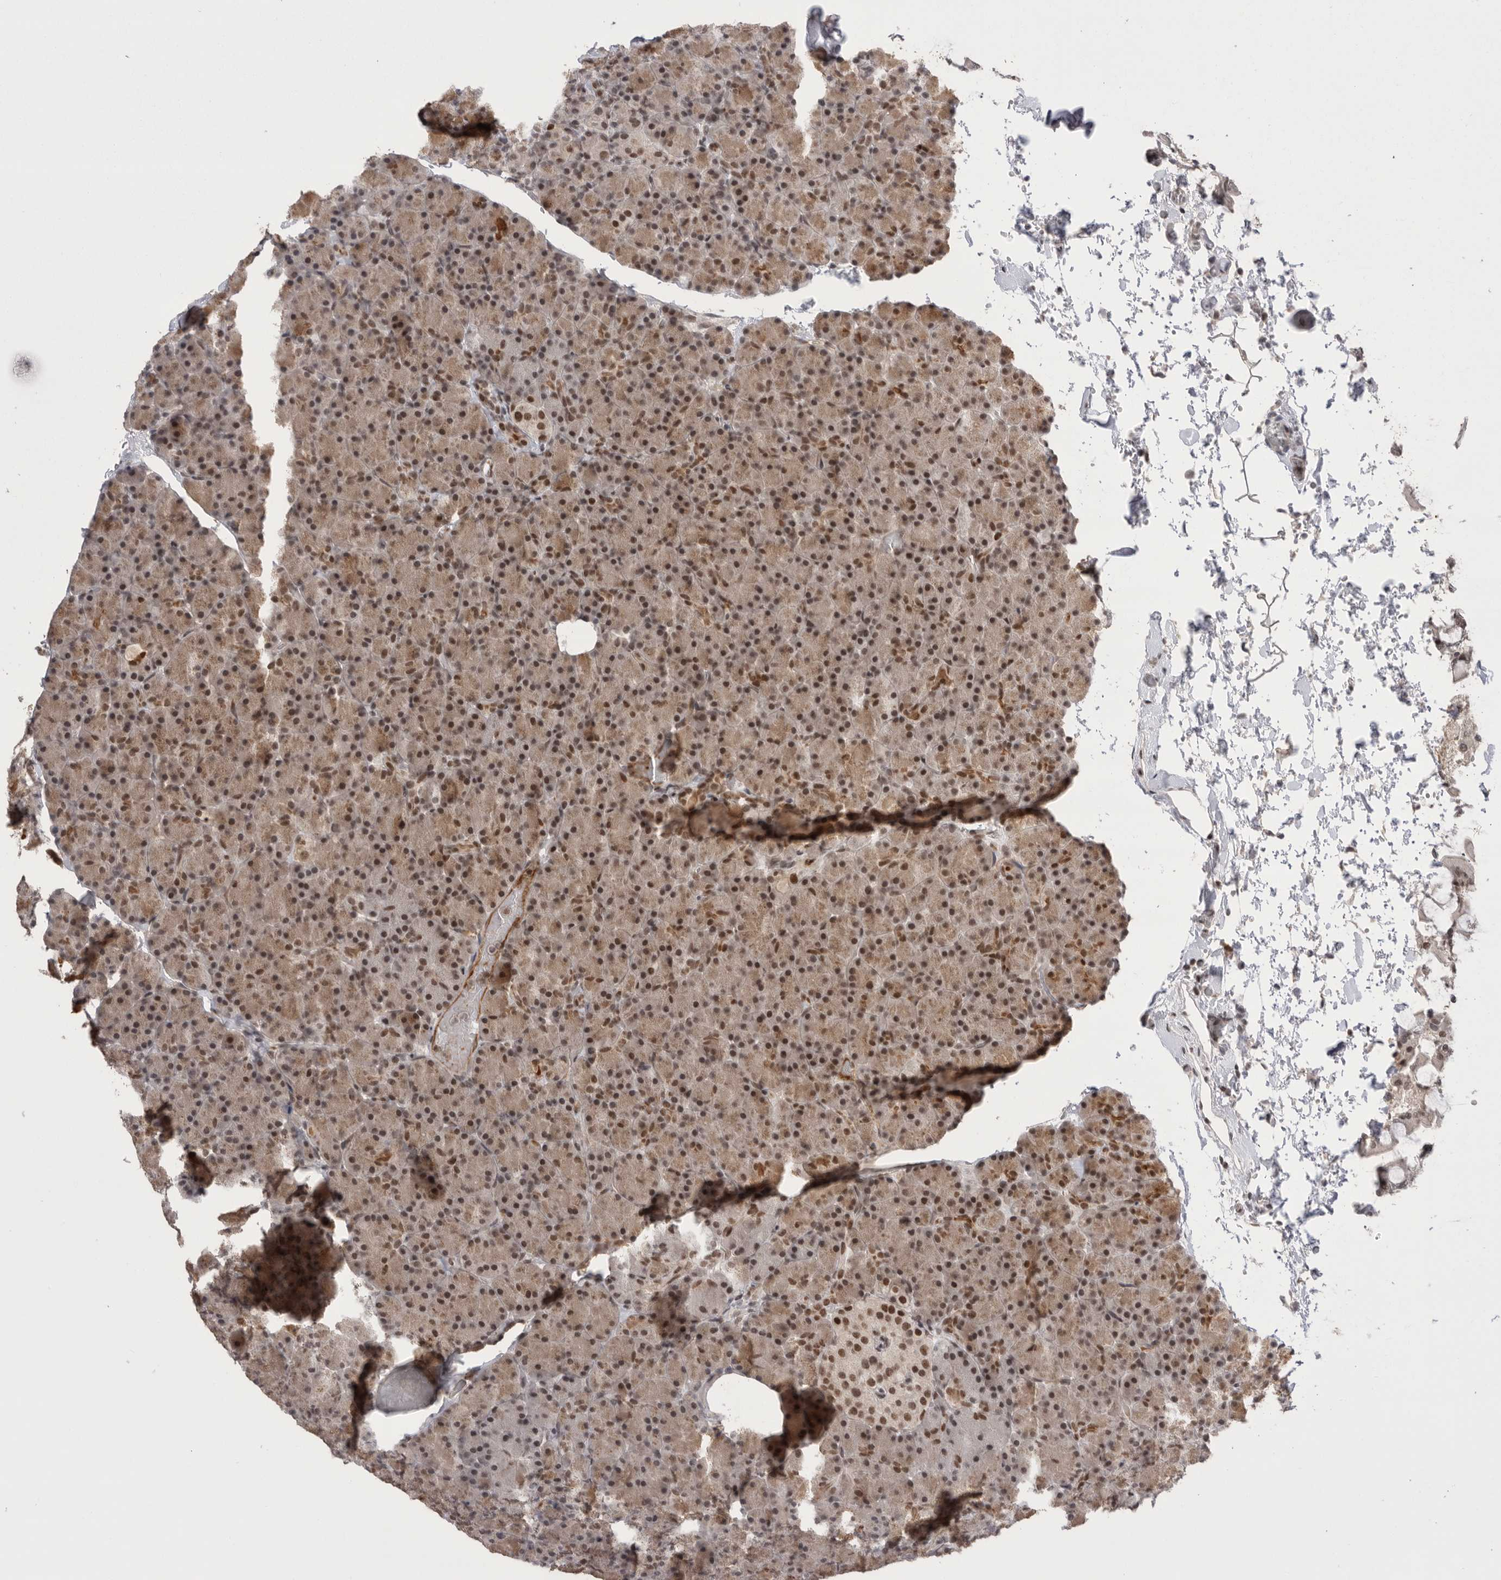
{"staining": {"intensity": "strong", "quantity": ">75%", "location": "cytoplasmic/membranous,nuclear"}, "tissue": "pancreas", "cell_type": "Exocrine glandular cells", "image_type": "normal", "snomed": [{"axis": "morphology", "description": "Normal tissue, NOS"}, {"axis": "topography", "description": "Pancreas"}], "caption": "A histopathology image showing strong cytoplasmic/membranous,nuclear expression in approximately >75% of exocrine glandular cells in unremarkable pancreas, as visualized by brown immunohistochemical staining.", "gene": "POU5F1", "patient": {"sex": "female", "age": 43}}